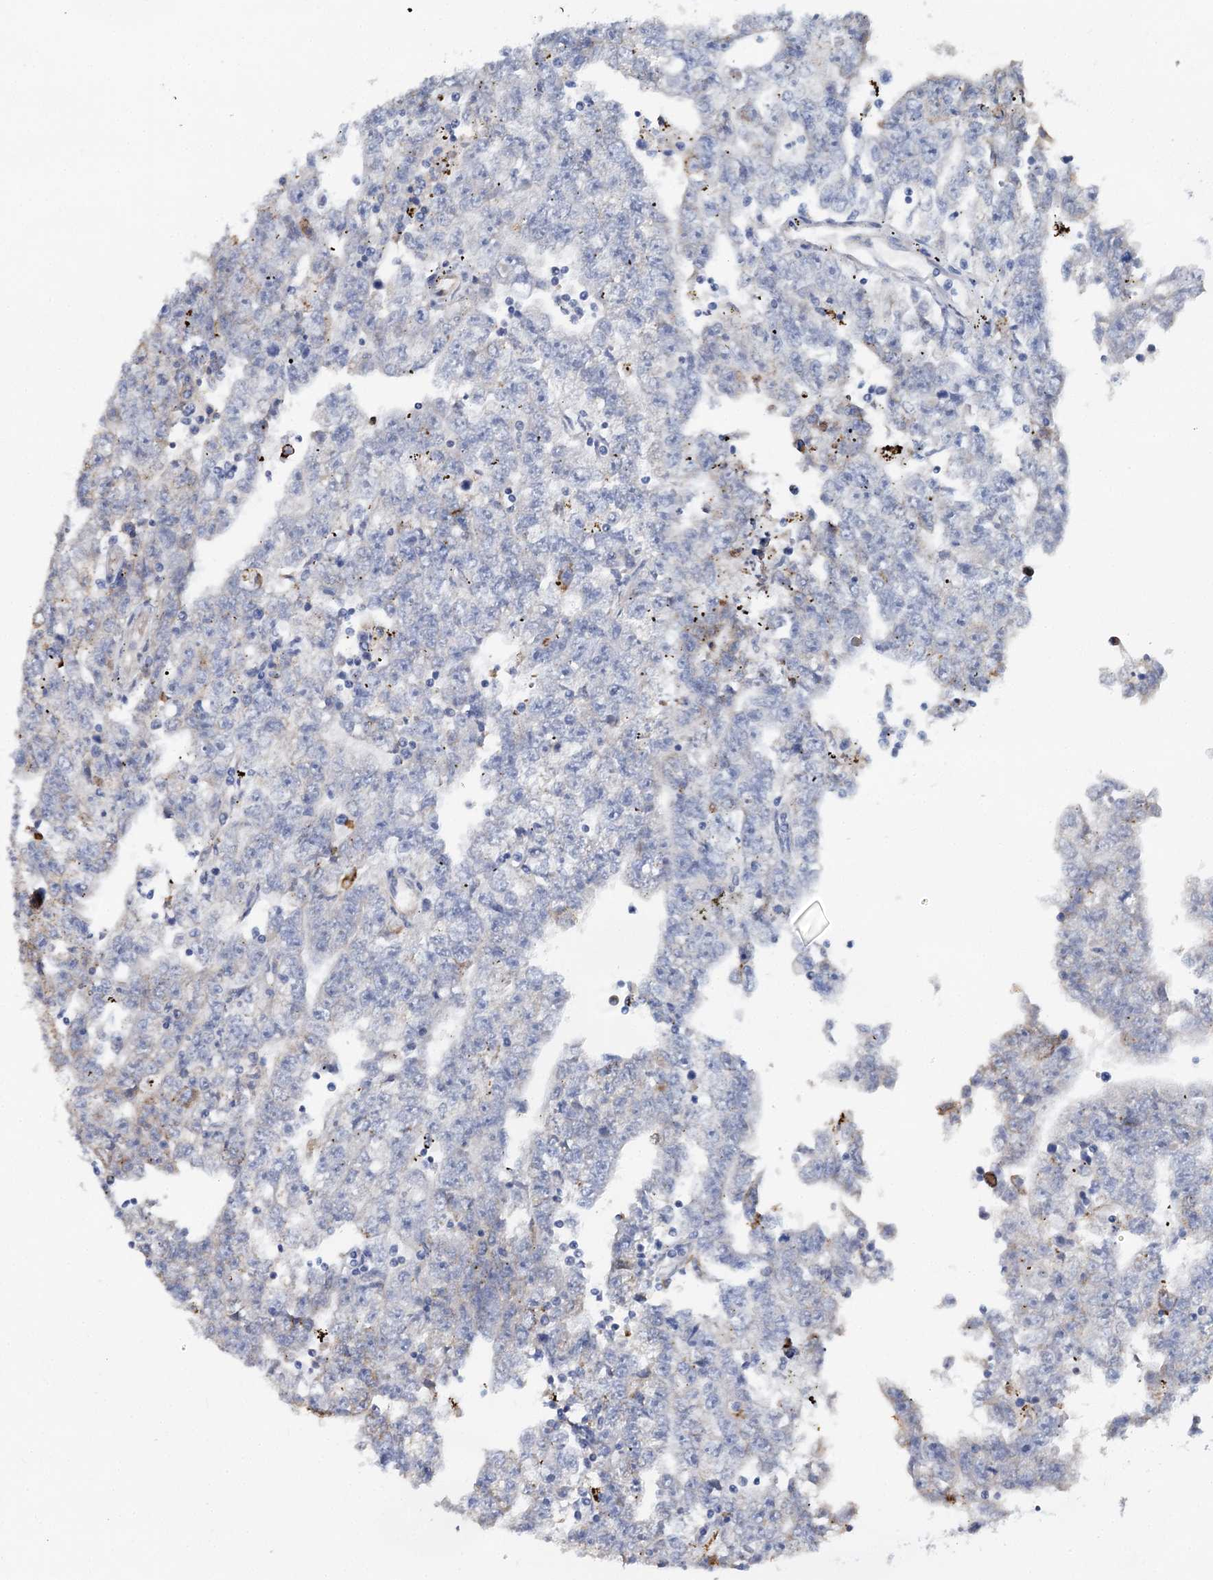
{"staining": {"intensity": "weak", "quantity": "<25%", "location": "cytoplasmic/membranous"}, "tissue": "testis cancer", "cell_type": "Tumor cells", "image_type": "cancer", "snomed": [{"axis": "morphology", "description": "Carcinoma, Embryonal, NOS"}, {"axis": "topography", "description": "Testis"}], "caption": "There is no significant staining in tumor cells of embryonal carcinoma (testis).", "gene": "ANKRD16", "patient": {"sex": "male", "age": 25}}